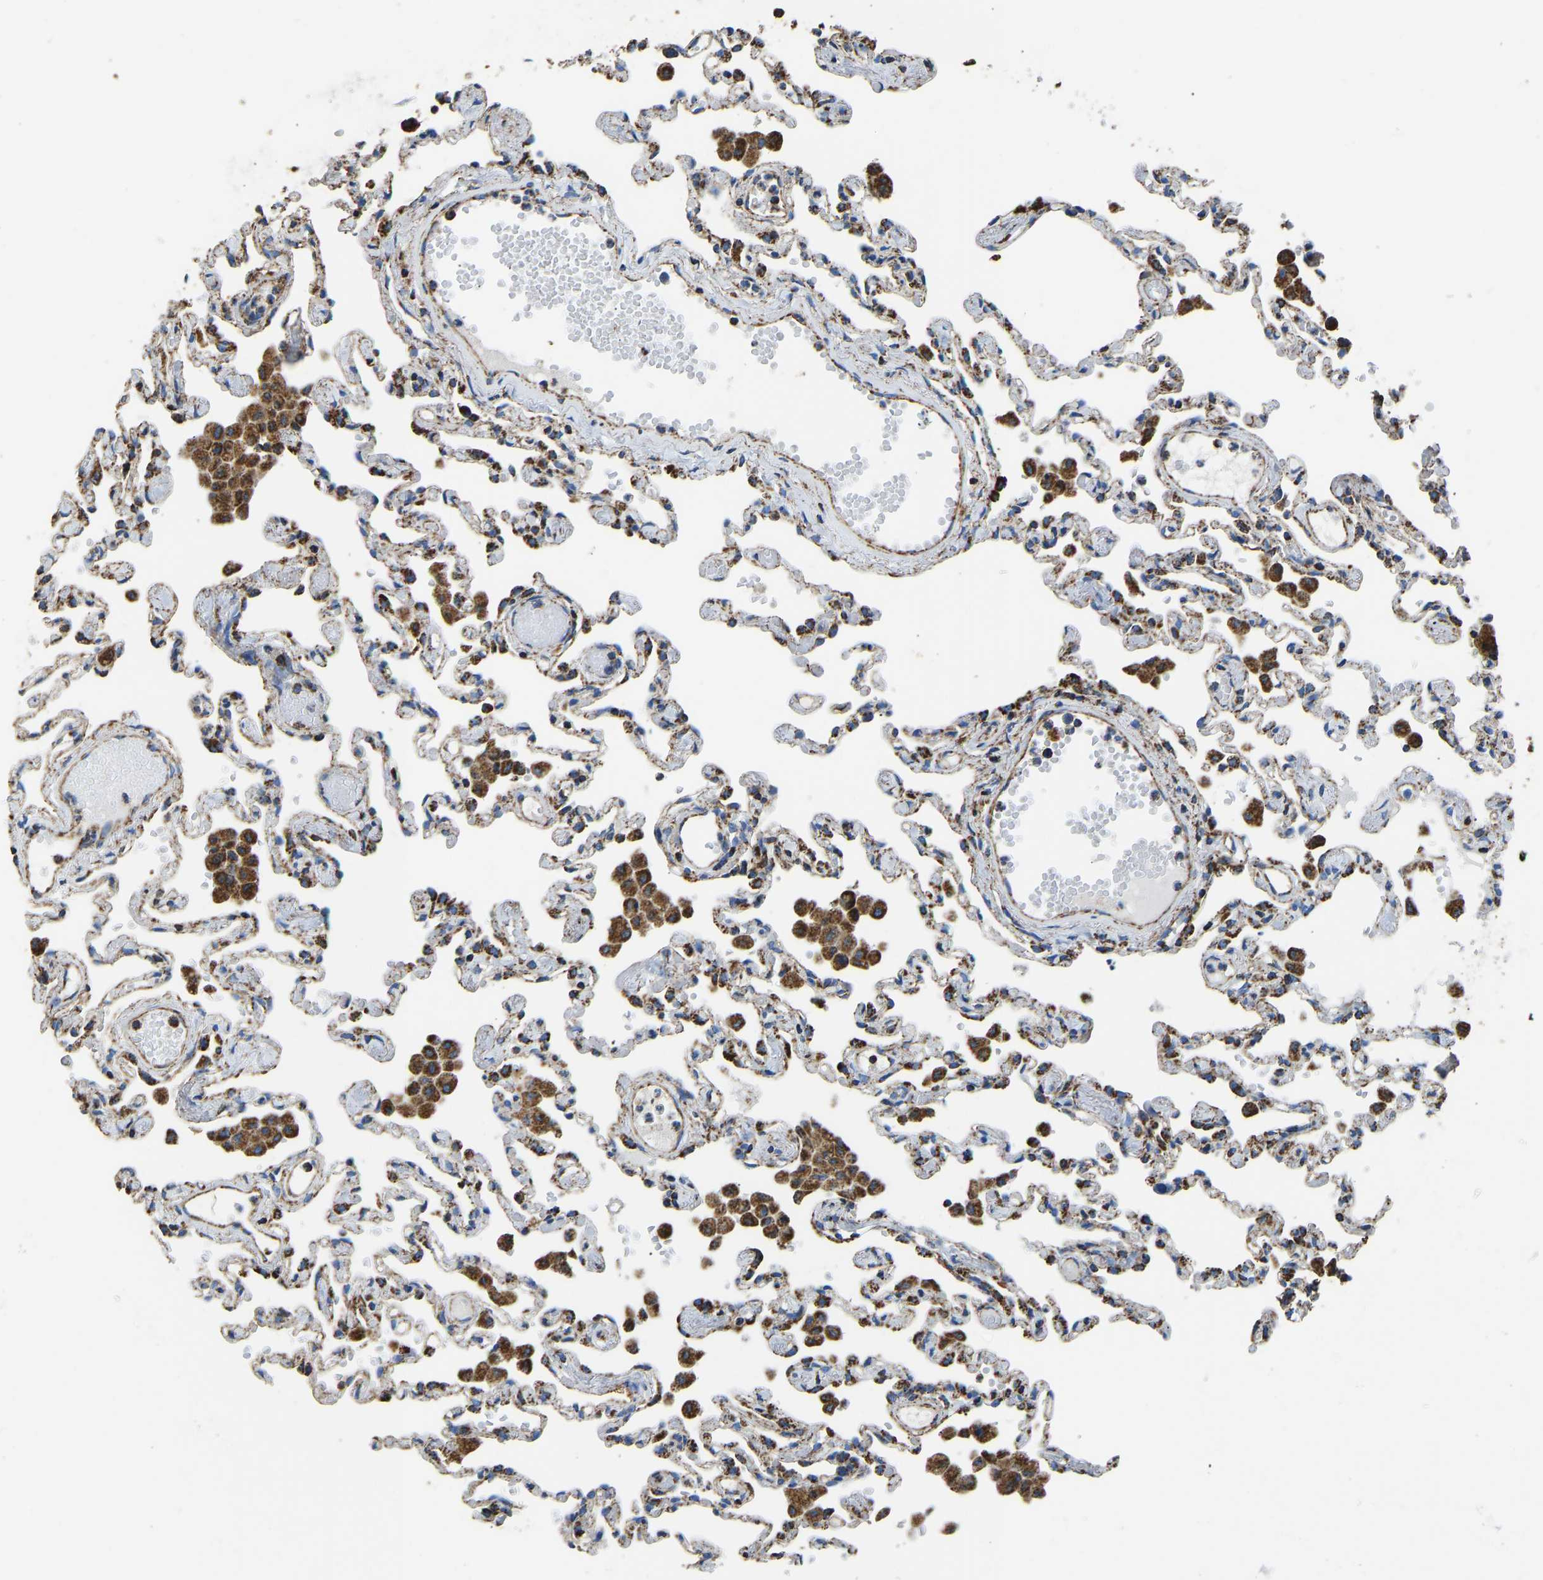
{"staining": {"intensity": "strong", "quantity": "<25%", "location": "cytoplasmic/membranous"}, "tissue": "lung", "cell_type": "Alveolar cells", "image_type": "normal", "snomed": [{"axis": "morphology", "description": "Normal tissue, NOS"}, {"axis": "topography", "description": "Bronchus"}, {"axis": "topography", "description": "Lung"}], "caption": "Brown immunohistochemical staining in benign human lung reveals strong cytoplasmic/membranous expression in approximately <25% of alveolar cells. (Brightfield microscopy of DAB IHC at high magnification).", "gene": "IRX6", "patient": {"sex": "female", "age": 49}}